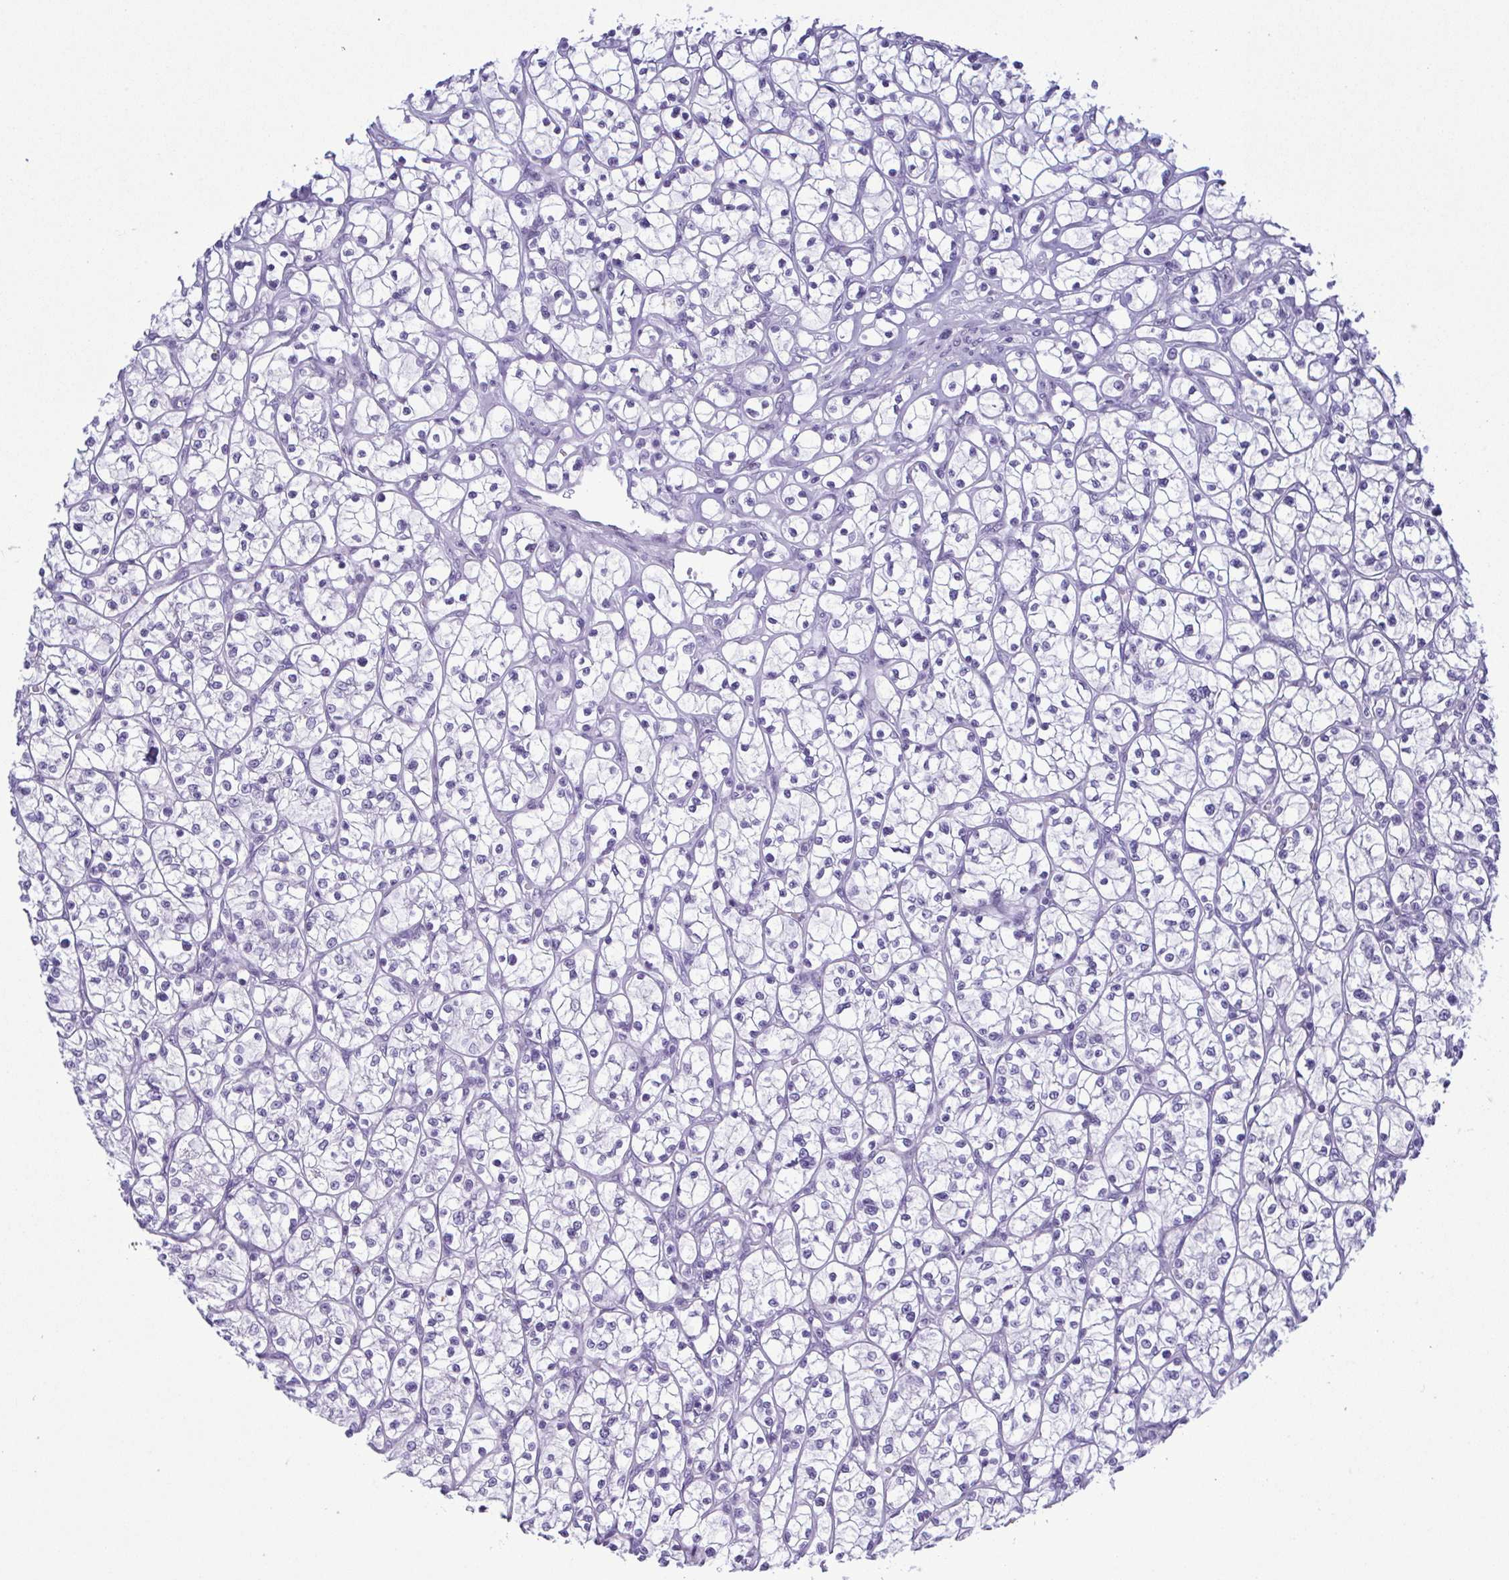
{"staining": {"intensity": "negative", "quantity": "none", "location": "none"}, "tissue": "renal cancer", "cell_type": "Tumor cells", "image_type": "cancer", "snomed": [{"axis": "morphology", "description": "Adenocarcinoma, NOS"}, {"axis": "topography", "description": "Kidney"}], "caption": "Tumor cells are negative for protein expression in human renal cancer (adenocarcinoma).", "gene": "SUGP2", "patient": {"sex": "female", "age": 64}}